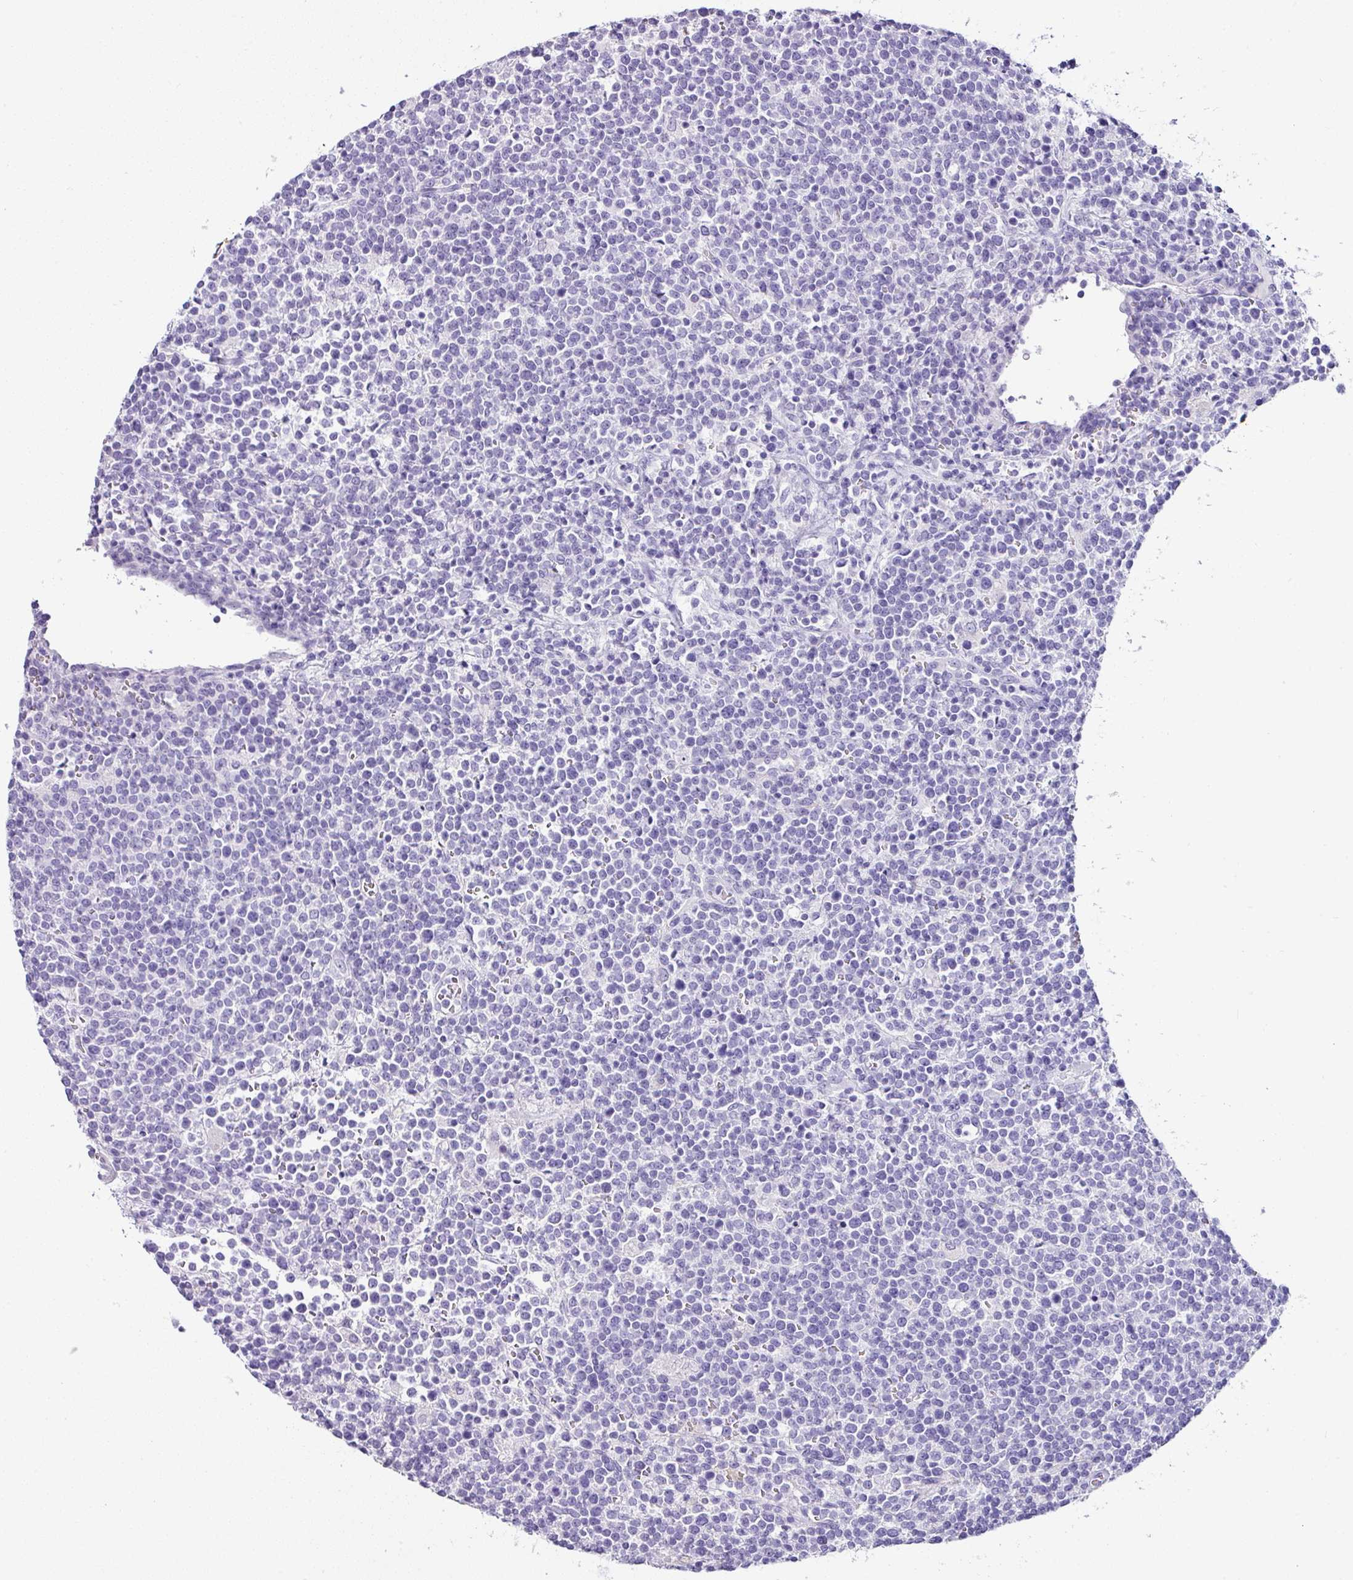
{"staining": {"intensity": "negative", "quantity": "none", "location": "none"}, "tissue": "lymphoma", "cell_type": "Tumor cells", "image_type": "cancer", "snomed": [{"axis": "morphology", "description": "Malignant lymphoma, non-Hodgkin's type, High grade"}, {"axis": "topography", "description": "Lymph node"}], "caption": "An immunohistochemistry histopathology image of high-grade malignant lymphoma, non-Hodgkin's type is shown. There is no staining in tumor cells of high-grade malignant lymphoma, non-Hodgkin's type.", "gene": "NAPSA", "patient": {"sex": "male", "age": 61}}